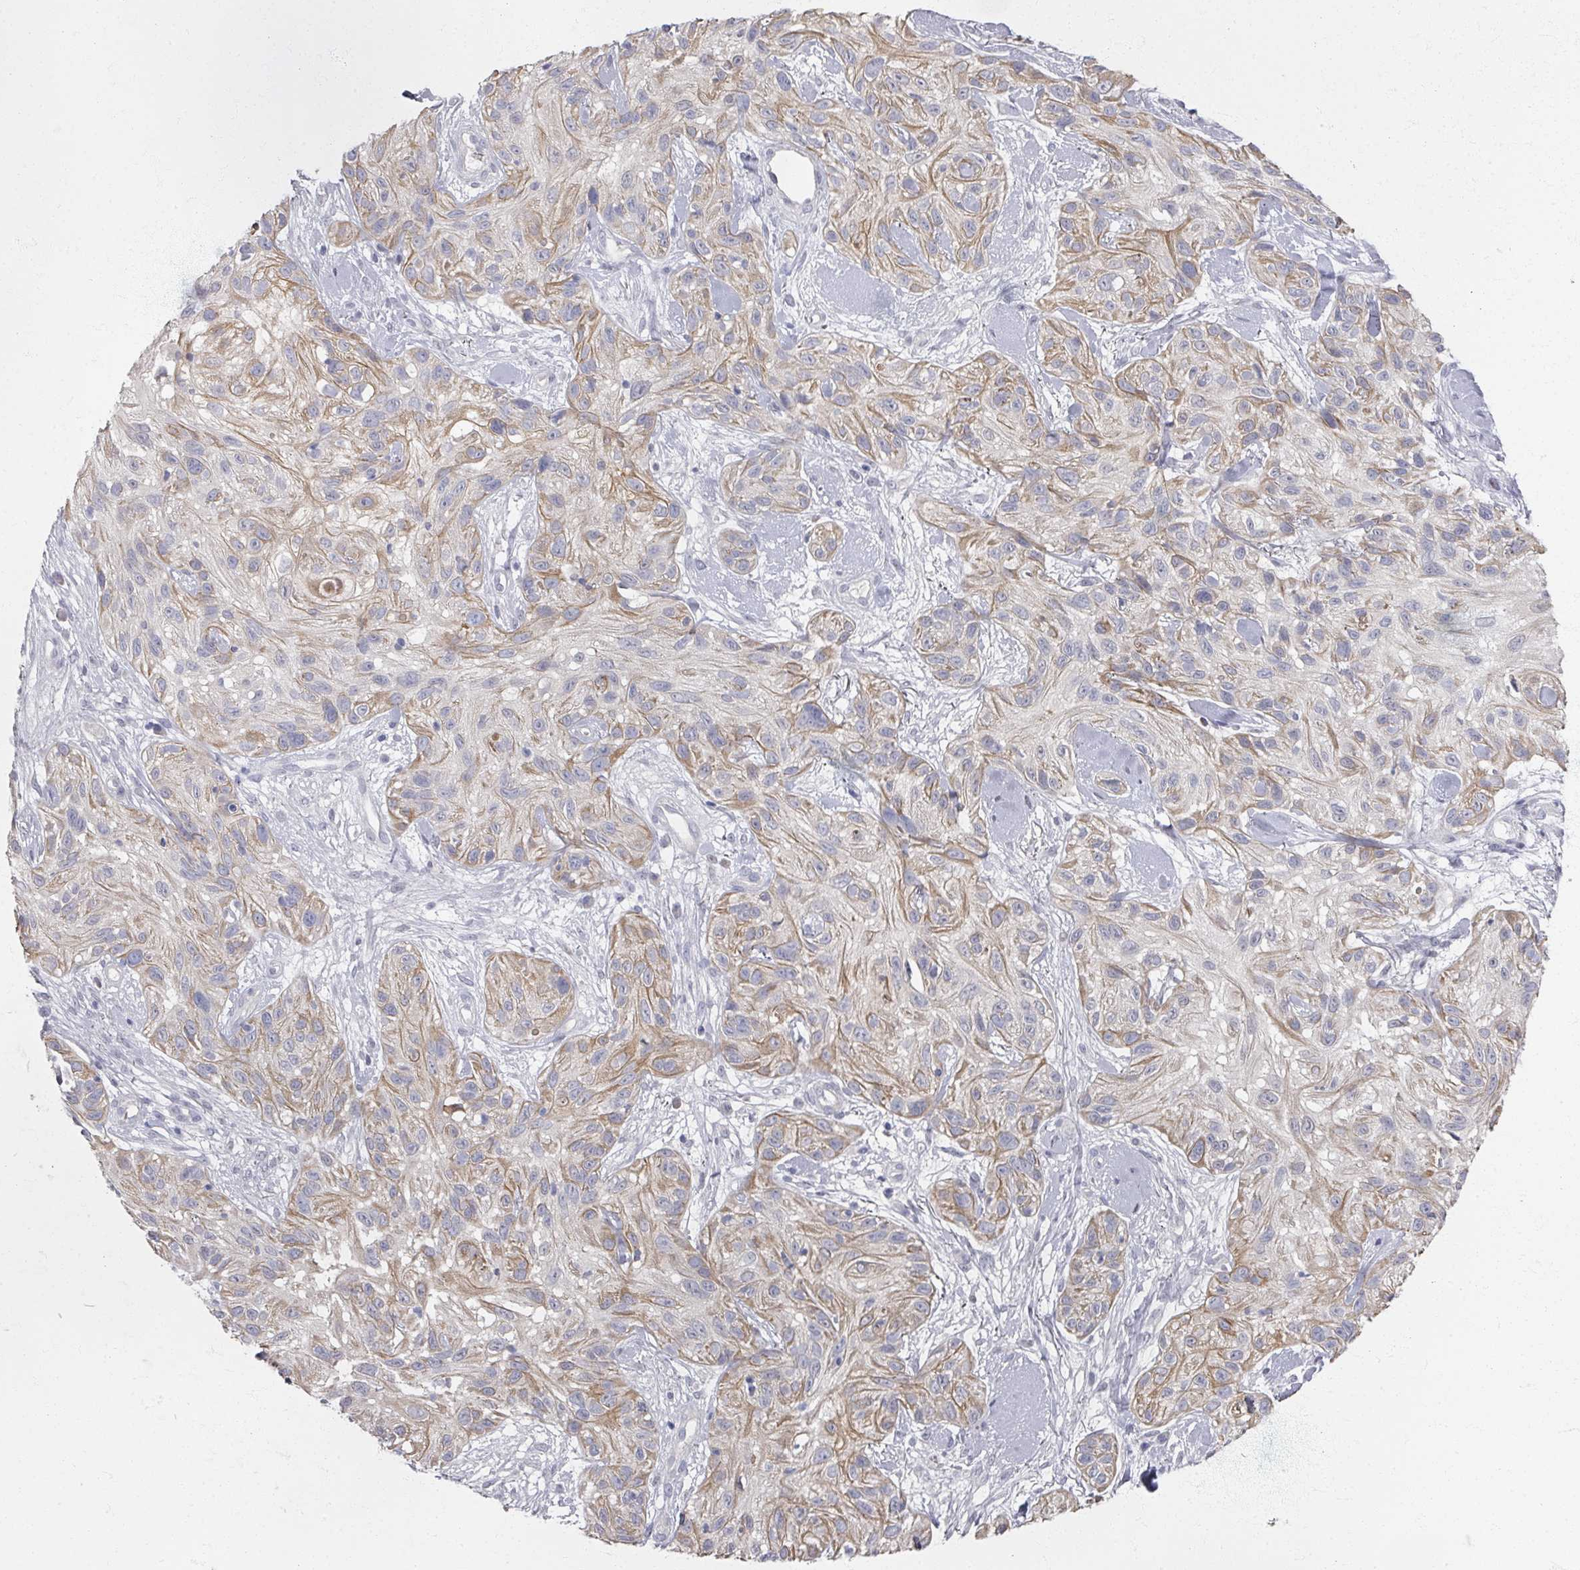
{"staining": {"intensity": "moderate", "quantity": "25%-75%", "location": "cytoplasmic/membranous"}, "tissue": "skin cancer", "cell_type": "Tumor cells", "image_type": "cancer", "snomed": [{"axis": "morphology", "description": "Squamous cell carcinoma, NOS"}, {"axis": "topography", "description": "Skin"}], "caption": "IHC photomicrograph of neoplastic tissue: human skin squamous cell carcinoma stained using immunohistochemistry demonstrates medium levels of moderate protein expression localized specifically in the cytoplasmic/membranous of tumor cells, appearing as a cytoplasmic/membranous brown color.", "gene": "TTYH3", "patient": {"sex": "male", "age": 82}}